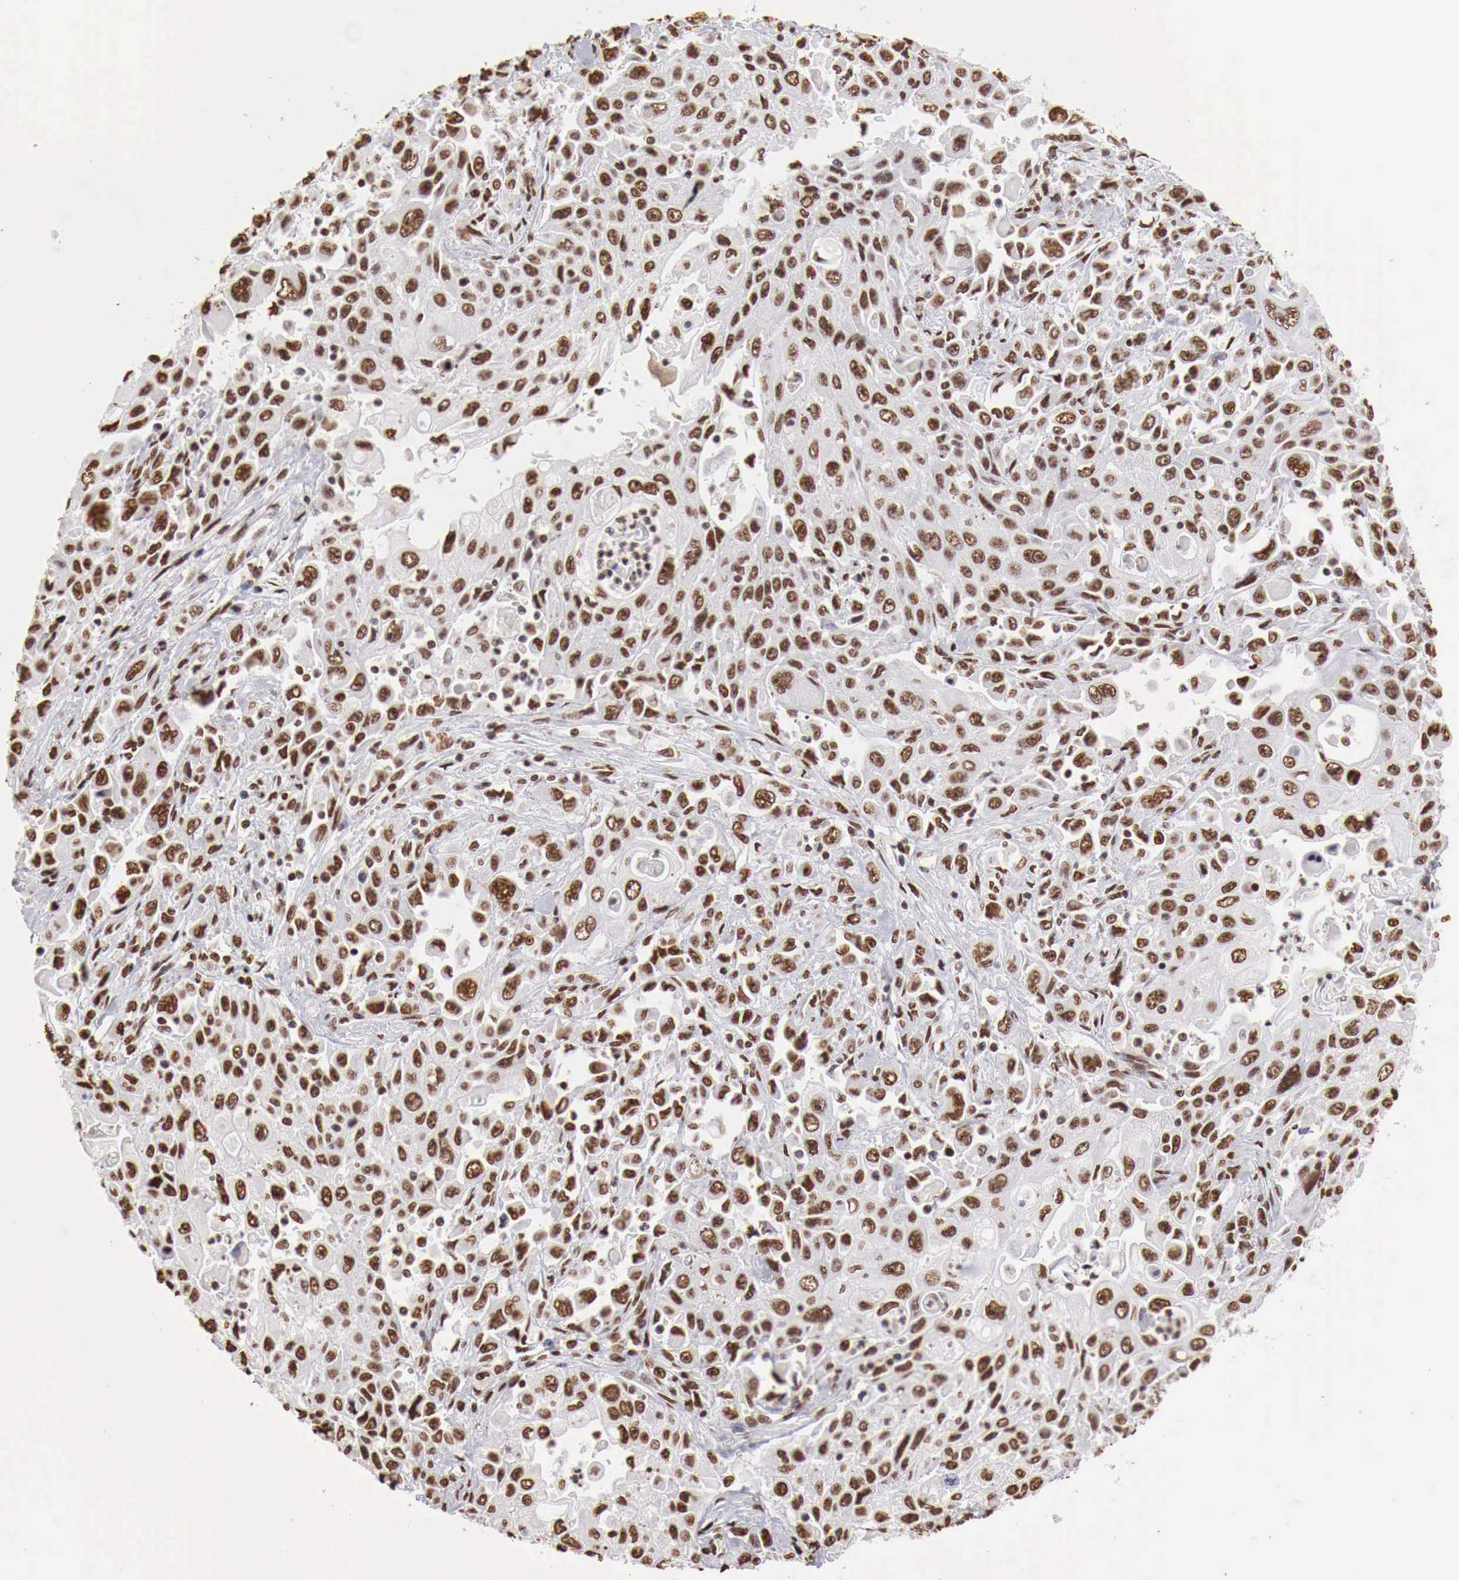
{"staining": {"intensity": "strong", "quantity": ">75%", "location": "nuclear"}, "tissue": "pancreatic cancer", "cell_type": "Tumor cells", "image_type": "cancer", "snomed": [{"axis": "morphology", "description": "Adenocarcinoma, NOS"}, {"axis": "topography", "description": "Pancreas"}], "caption": "High-magnification brightfield microscopy of pancreatic adenocarcinoma stained with DAB (brown) and counterstained with hematoxylin (blue). tumor cells exhibit strong nuclear staining is seen in approximately>75% of cells.", "gene": "DKC1", "patient": {"sex": "male", "age": 70}}